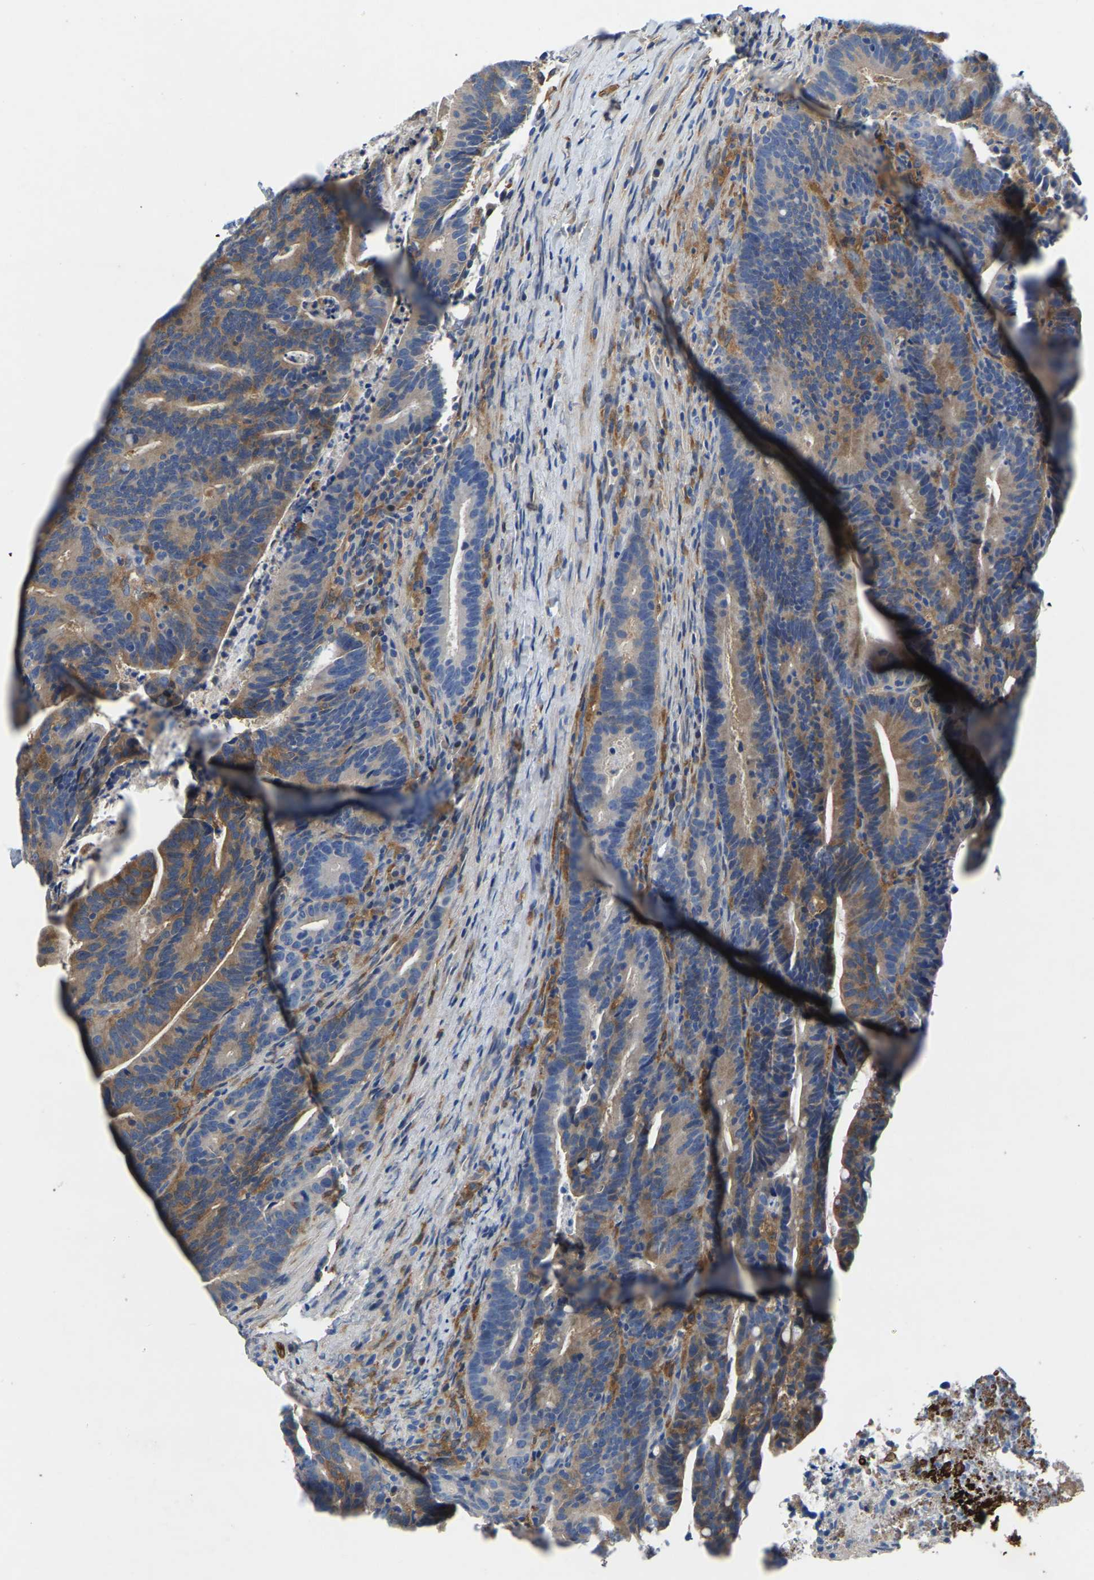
{"staining": {"intensity": "moderate", "quantity": ">75%", "location": "cytoplasmic/membranous"}, "tissue": "colorectal cancer", "cell_type": "Tumor cells", "image_type": "cancer", "snomed": [{"axis": "morphology", "description": "Adenocarcinoma, NOS"}, {"axis": "topography", "description": "Colon"}], "caption": "A brown stain labels moderate cytoplasmic/membranous positivity of a protein in human colorectal adenocarcinoma tumor cells. (IHC, brightfield microscopy, high magnification).", "gene": "ATG2B", "patient": {"sex": "female", "age": 66}}